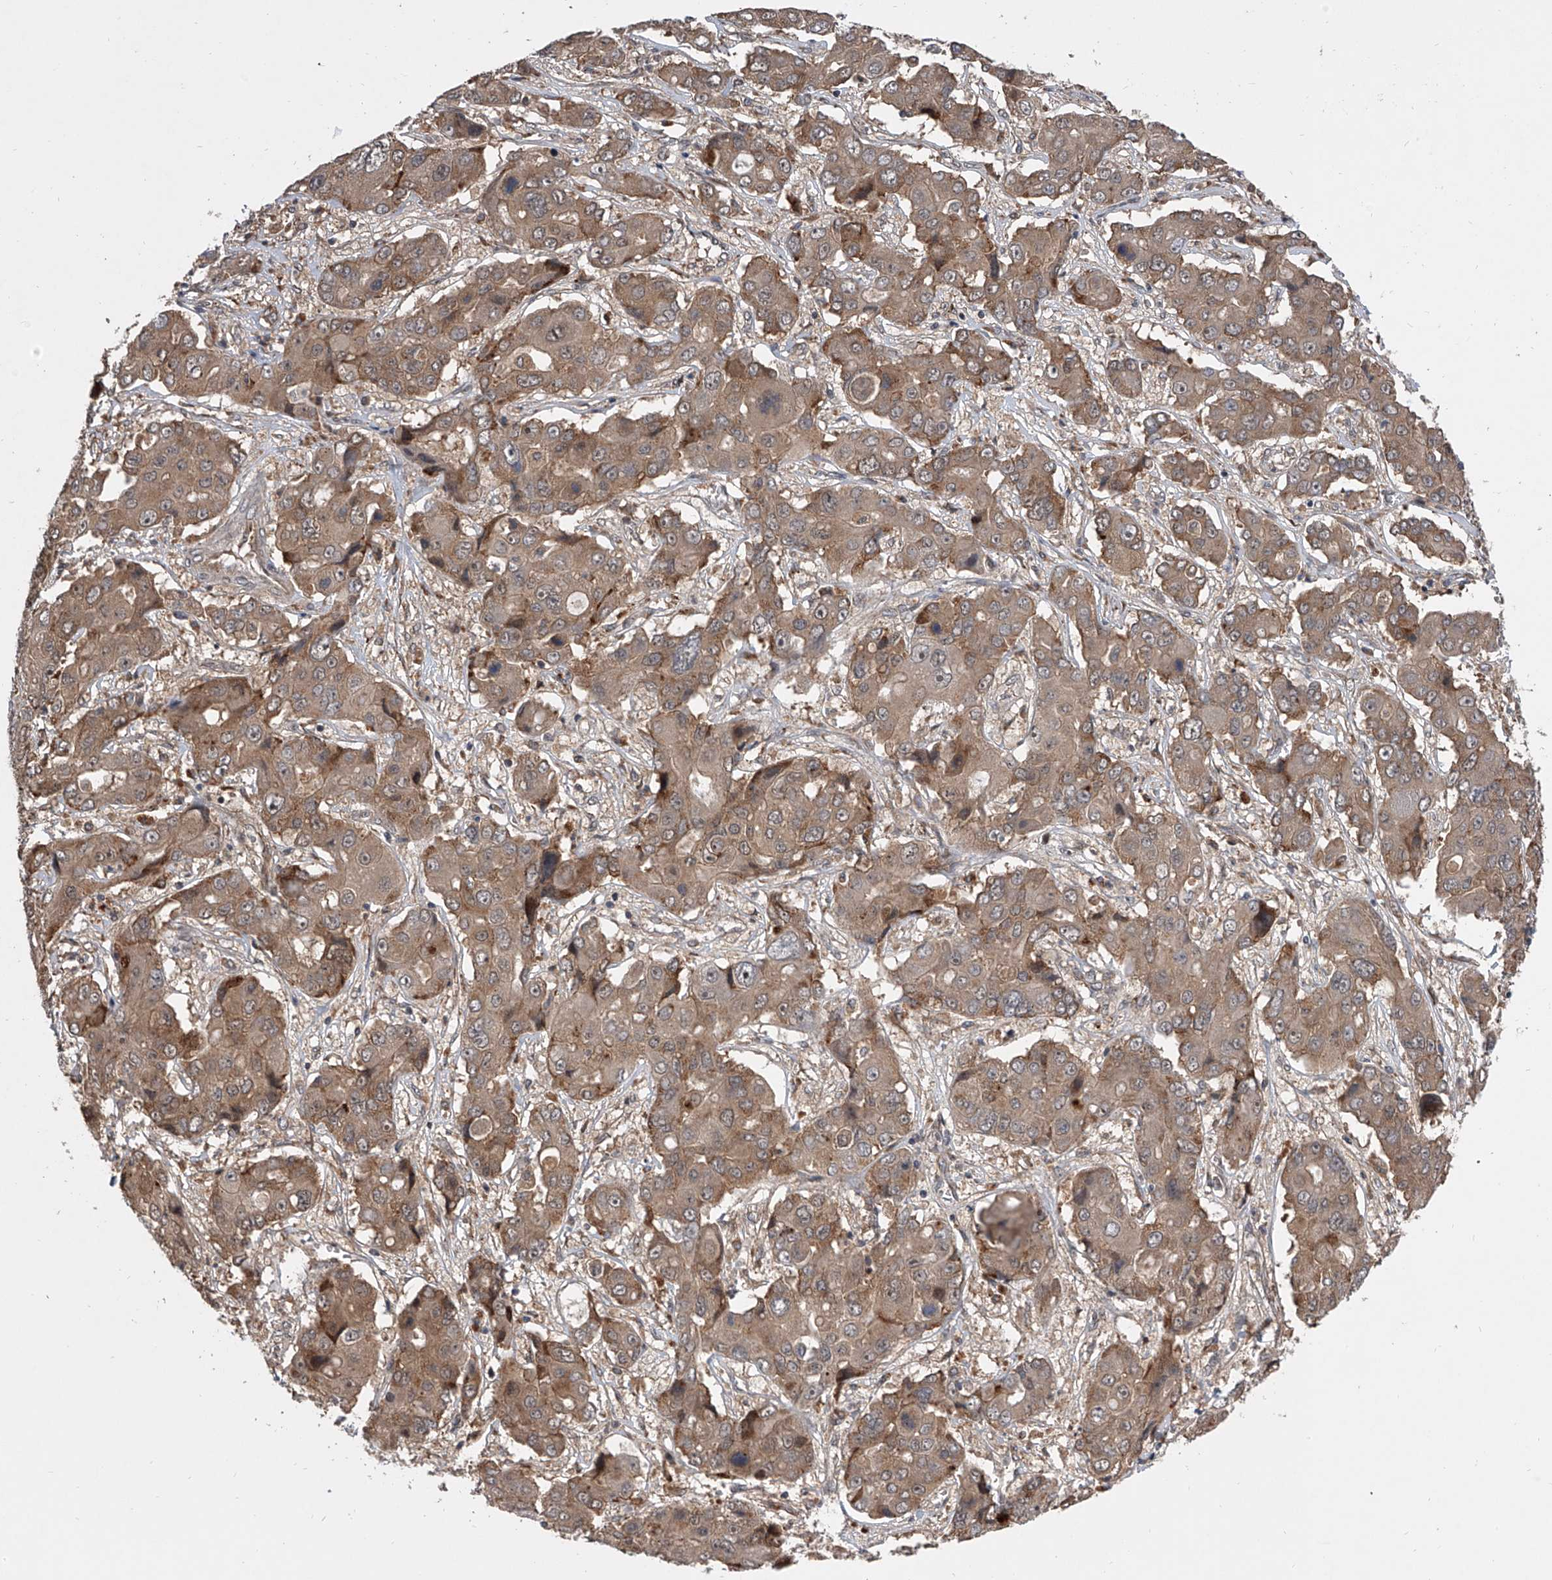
{"staining": {"intensity": "moderate", "quantity": ">75%", "location": "cytoplasmic/membranous"}, "tissue": "liver cancer", "cell_type": "Tumor cells", "image_type": "cancer", "snomed": [{"axis": "morphology", "description": "Cholangiocarcinoma"}, {"axis": "topography", "description": "Liver"}], "caption": "Liver cholangiocarcinoma tissue exhibits moderate cytoplasmic/membranous staining in about >75% of tumor cells", "gene": "GEMIN8", "patient": {"sex": "male", "age": 67}}